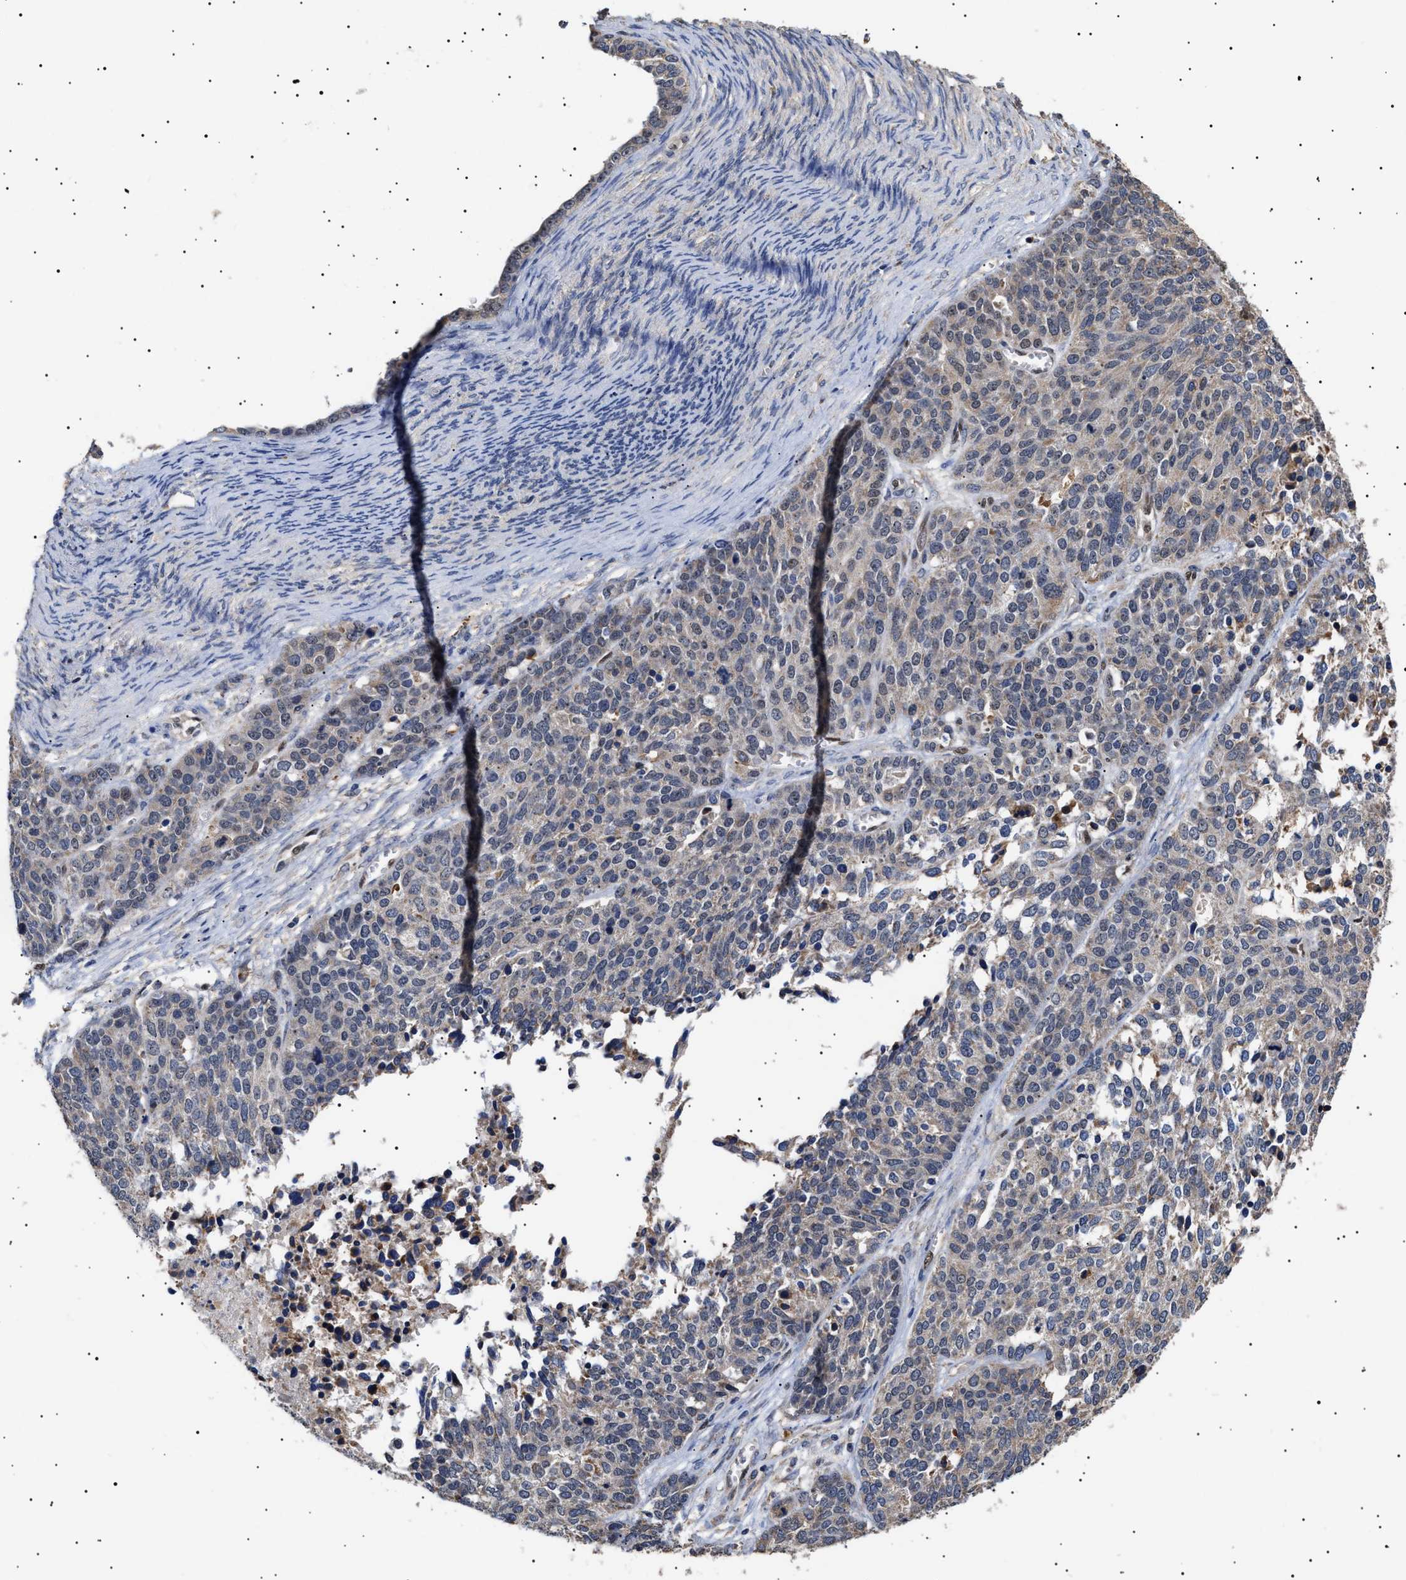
{"staining": {"intensity": "negative", "quantity": "none", "location": "none"}, "tissue": "ovarian cancer", "cell_type": "Tumor cells", "image_type": "cancer", "snomed": [{"axis": "morphology", "description": "Cystadenocarcinoma, serous, NOS"}, {"axis": "topography", "description": "Ovary"}], "caption": "Micrograph shows no significant protein staining in tumor cells of ovarian cancer (serous cystadenocarcinoma).", "gene": "KRBA1", "patient": {"sex": "female", "age": 44}}